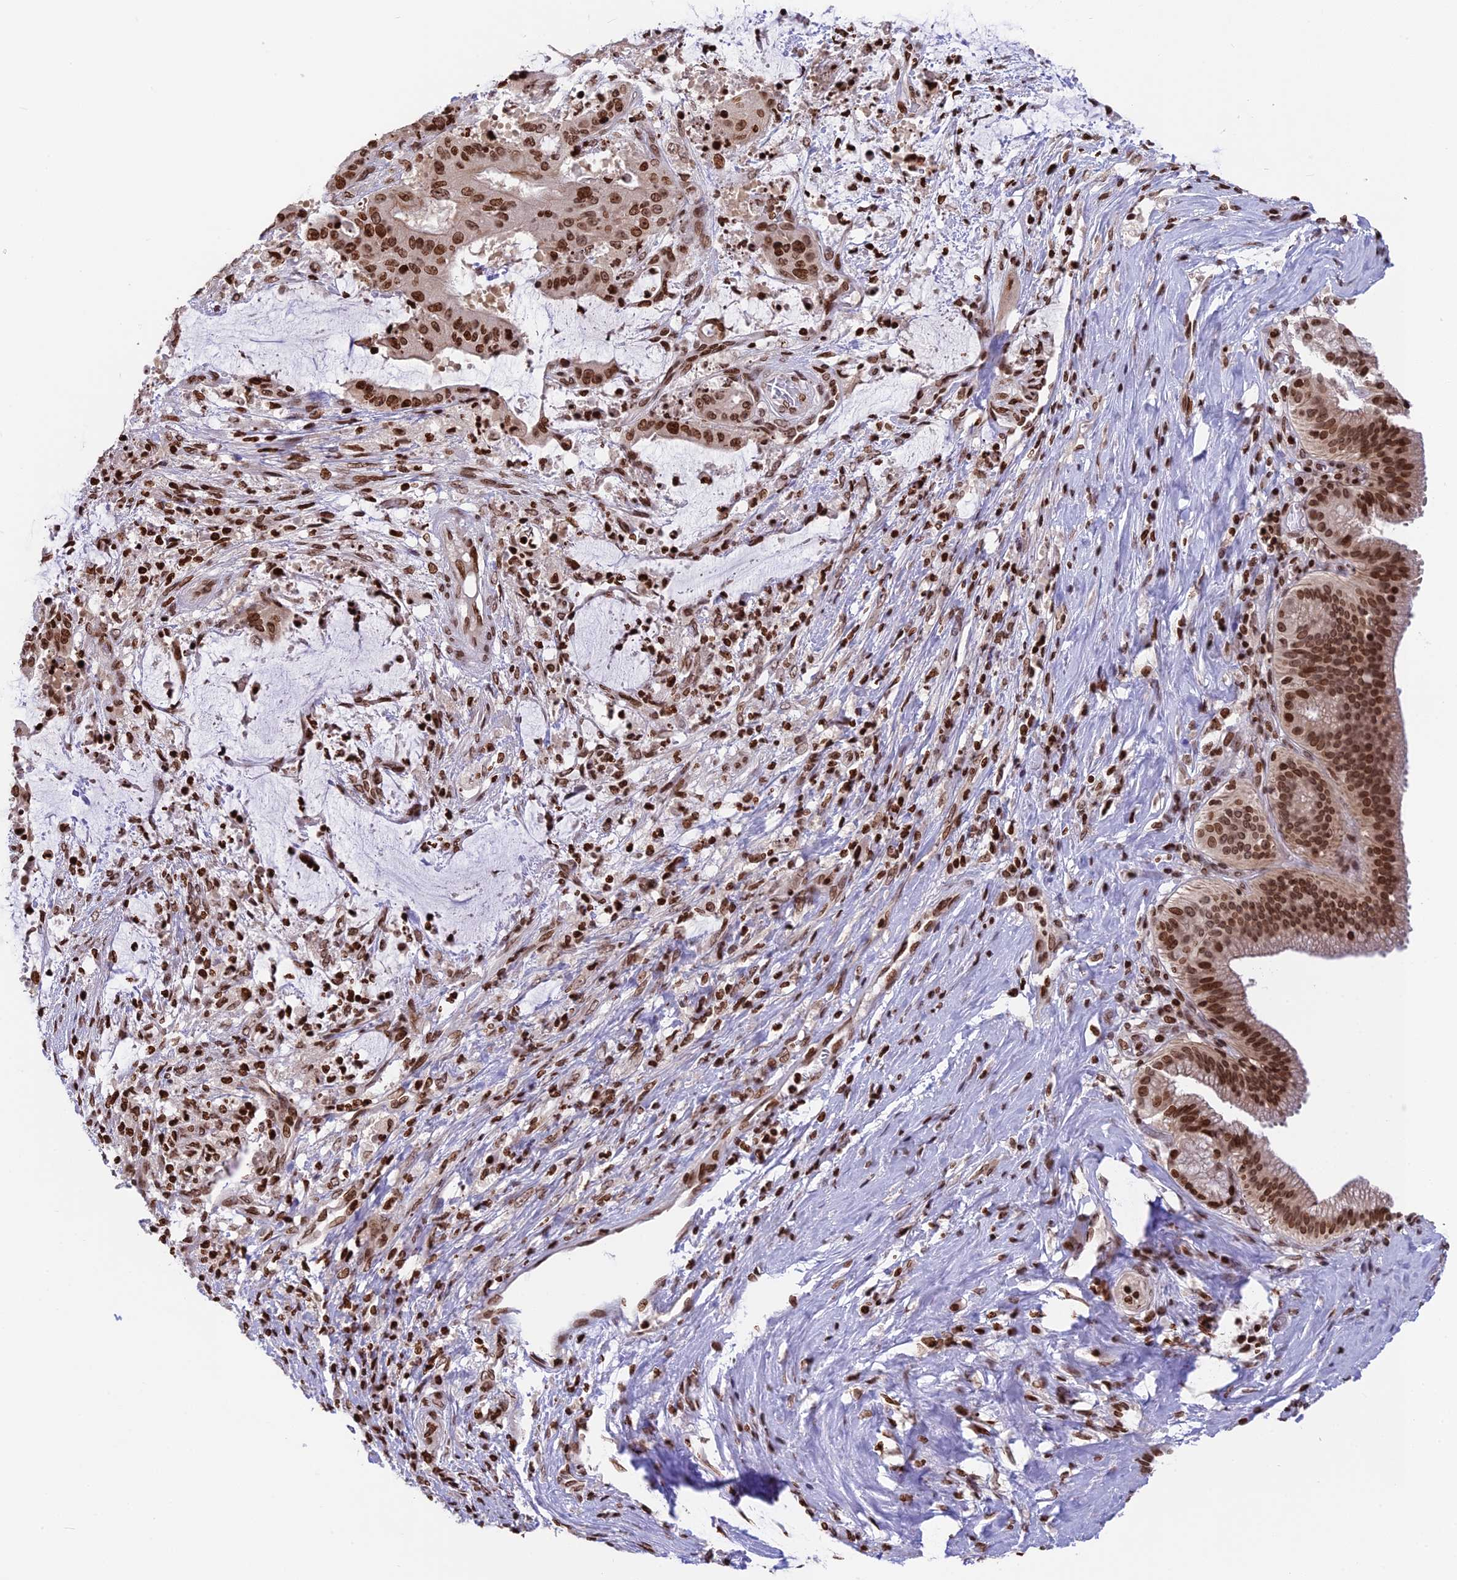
{"staining": {"intensity": "strong", "quantity": ">75%", "location": "nuclear"}, "tissue": "liver cancer", "cell_type": "Tumor cells", "image_type": "cancer", "snomed": [{"axis": "morphology", "description": "Normal tissue, NOS"}, {"axis": "morphology", "description": "Cholangiocarcinoma"}, {"axis": "topography", "description": "Liver"}, {"axis": "topography", "description": "Peripheral nerve tissue"}], "caption": "This photomicrograph displays cholangiocarcinoma (liver) stained with immunohistochemistry (IHC) to label a protein in brown. The nuclear of tumor cells show strong positivity for the protein. Nuclei are counter-stained blue.", "gene": "TET2", "patient": {"sex": "female", "age": 73}}